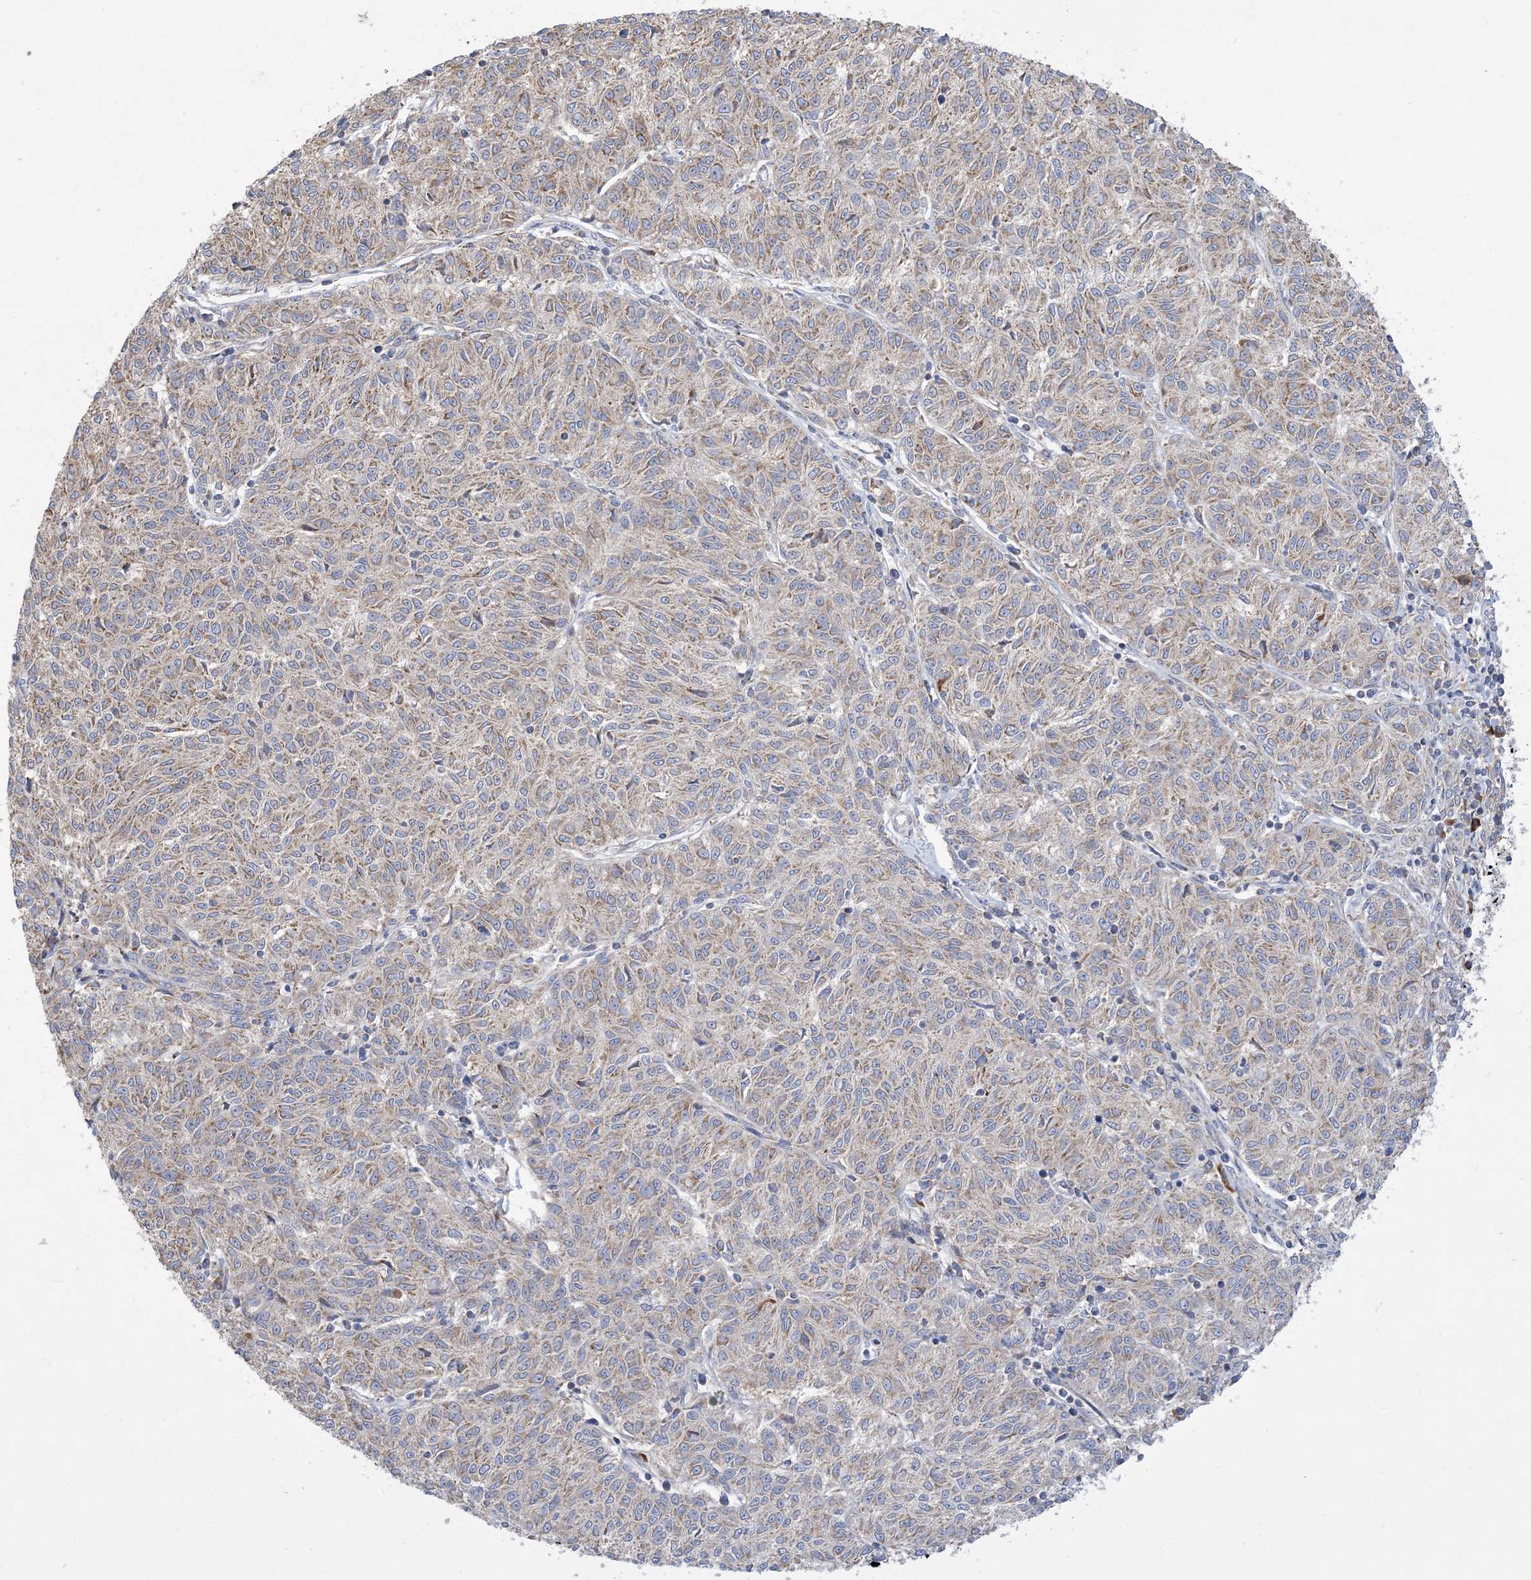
{"staining": {"intensity": "weak", "quantity": ">75%", "location": "cytoplasmic/membranous"}, "tissue": "melanoma", "cell_type": "Tumor cells", "image_type": "cancer", "snomed": [{"axis": "morphology", "description": "Malignant melanoma, NOS"}, {"axis": "topography", "description": "Skin"}], "caption": "Malignant melanoma tissue demonstrates weak cytoplasmic/membranous positivity in approximately >75% of tumor cells", "gene": "CLEC16A", "patient": {"sex": "female", "age": 72}}